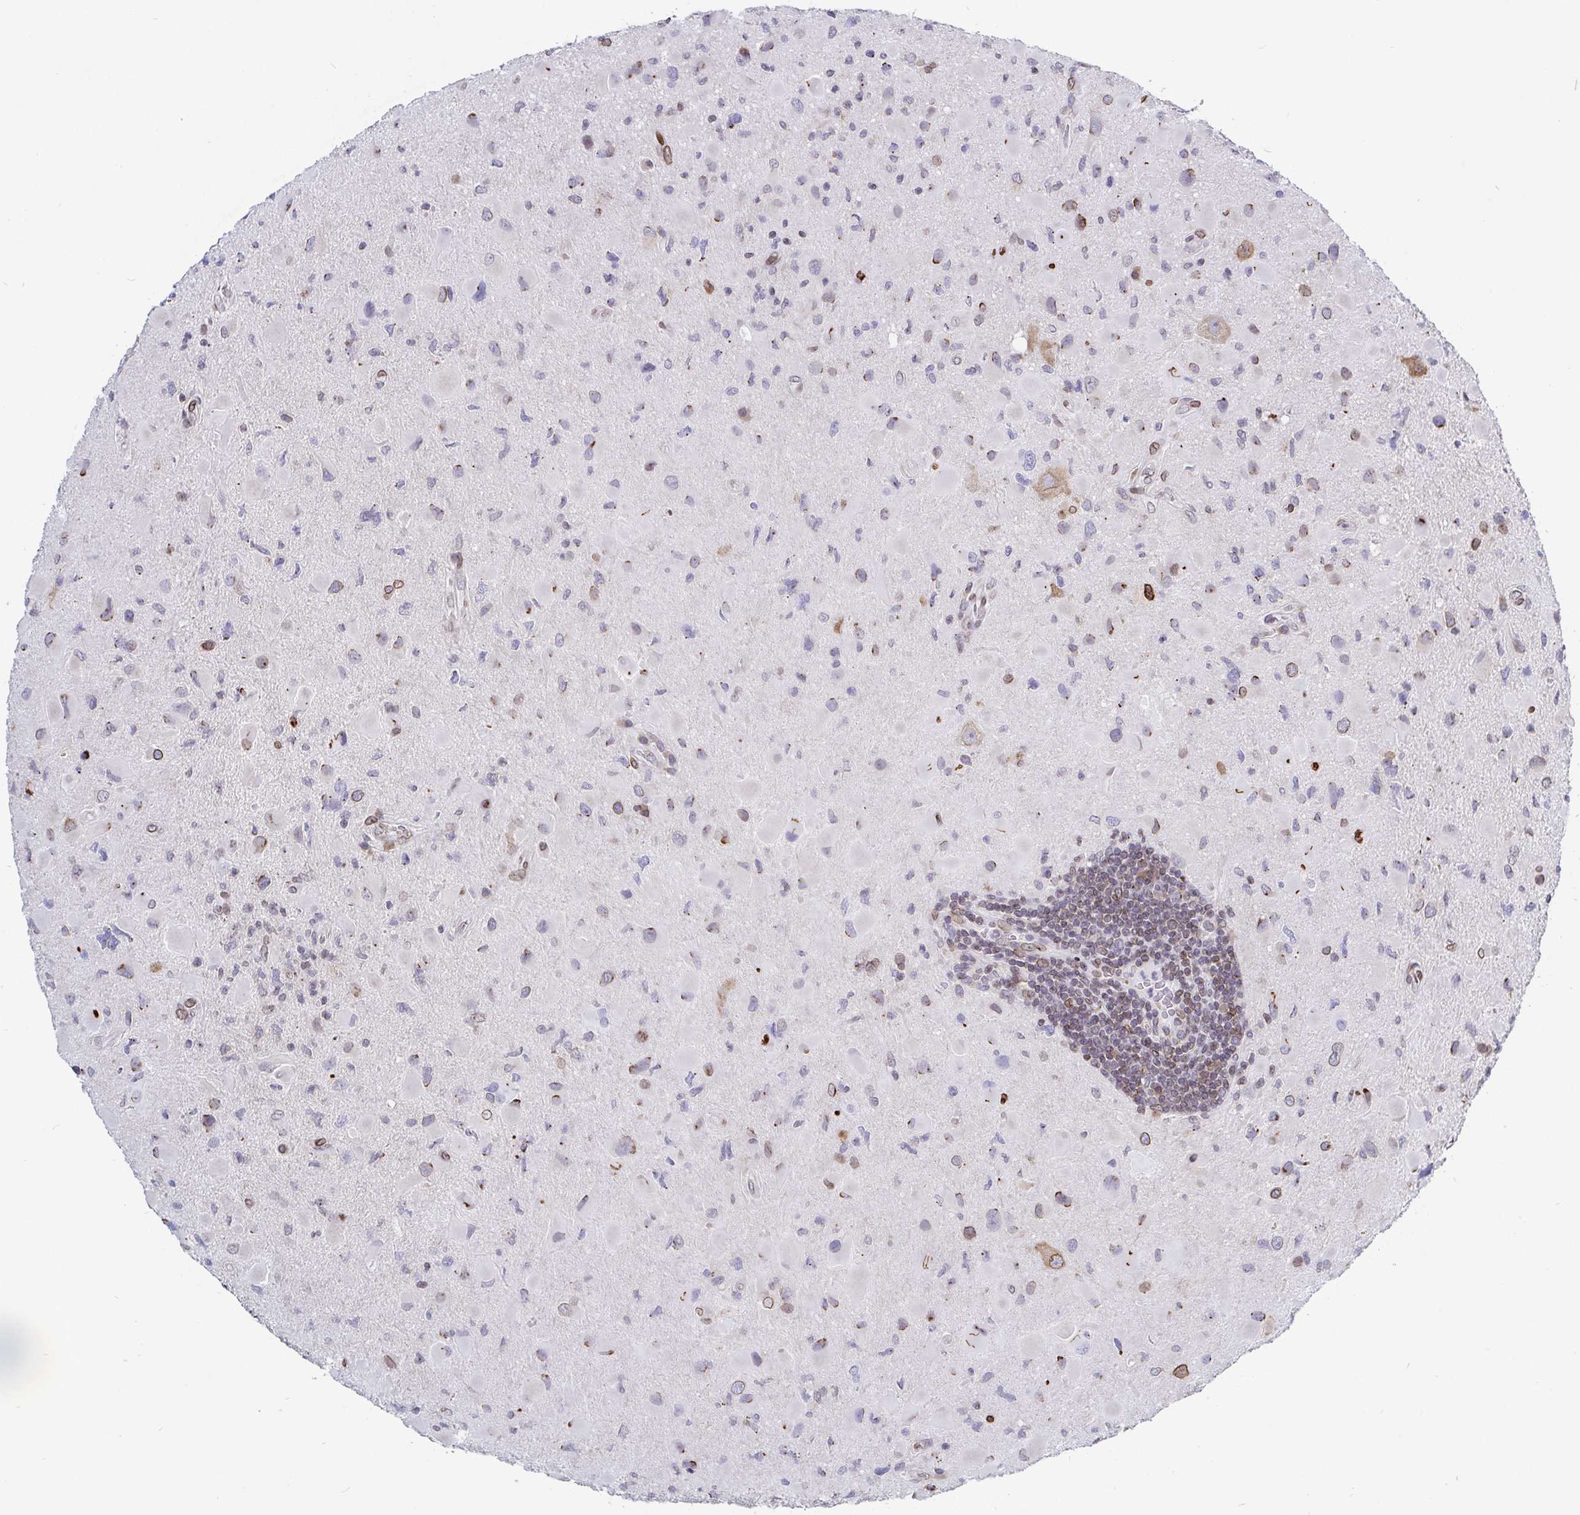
{"staining": {"intensity": "moderate", "quantity": "<25%", "location": "cytoplasmic/membranous,nuclear"}, "tissue": "glioma", "cell_type": "Tumor cells", "image_type": "cancer", "snomed": [{"axis": "morphology", "description": "Glioma, malignant, Low grade"}, {"axis": "topography", "description": "Brain"}], "caption": "Immunohistochemical staining of glioma demonstrates moderate cytoplasmic/membranous and nuclear protein staining in approximately <25% of tumor cells.", "gene": "EMD", "patient": {"sex": "female", "age": 32}}